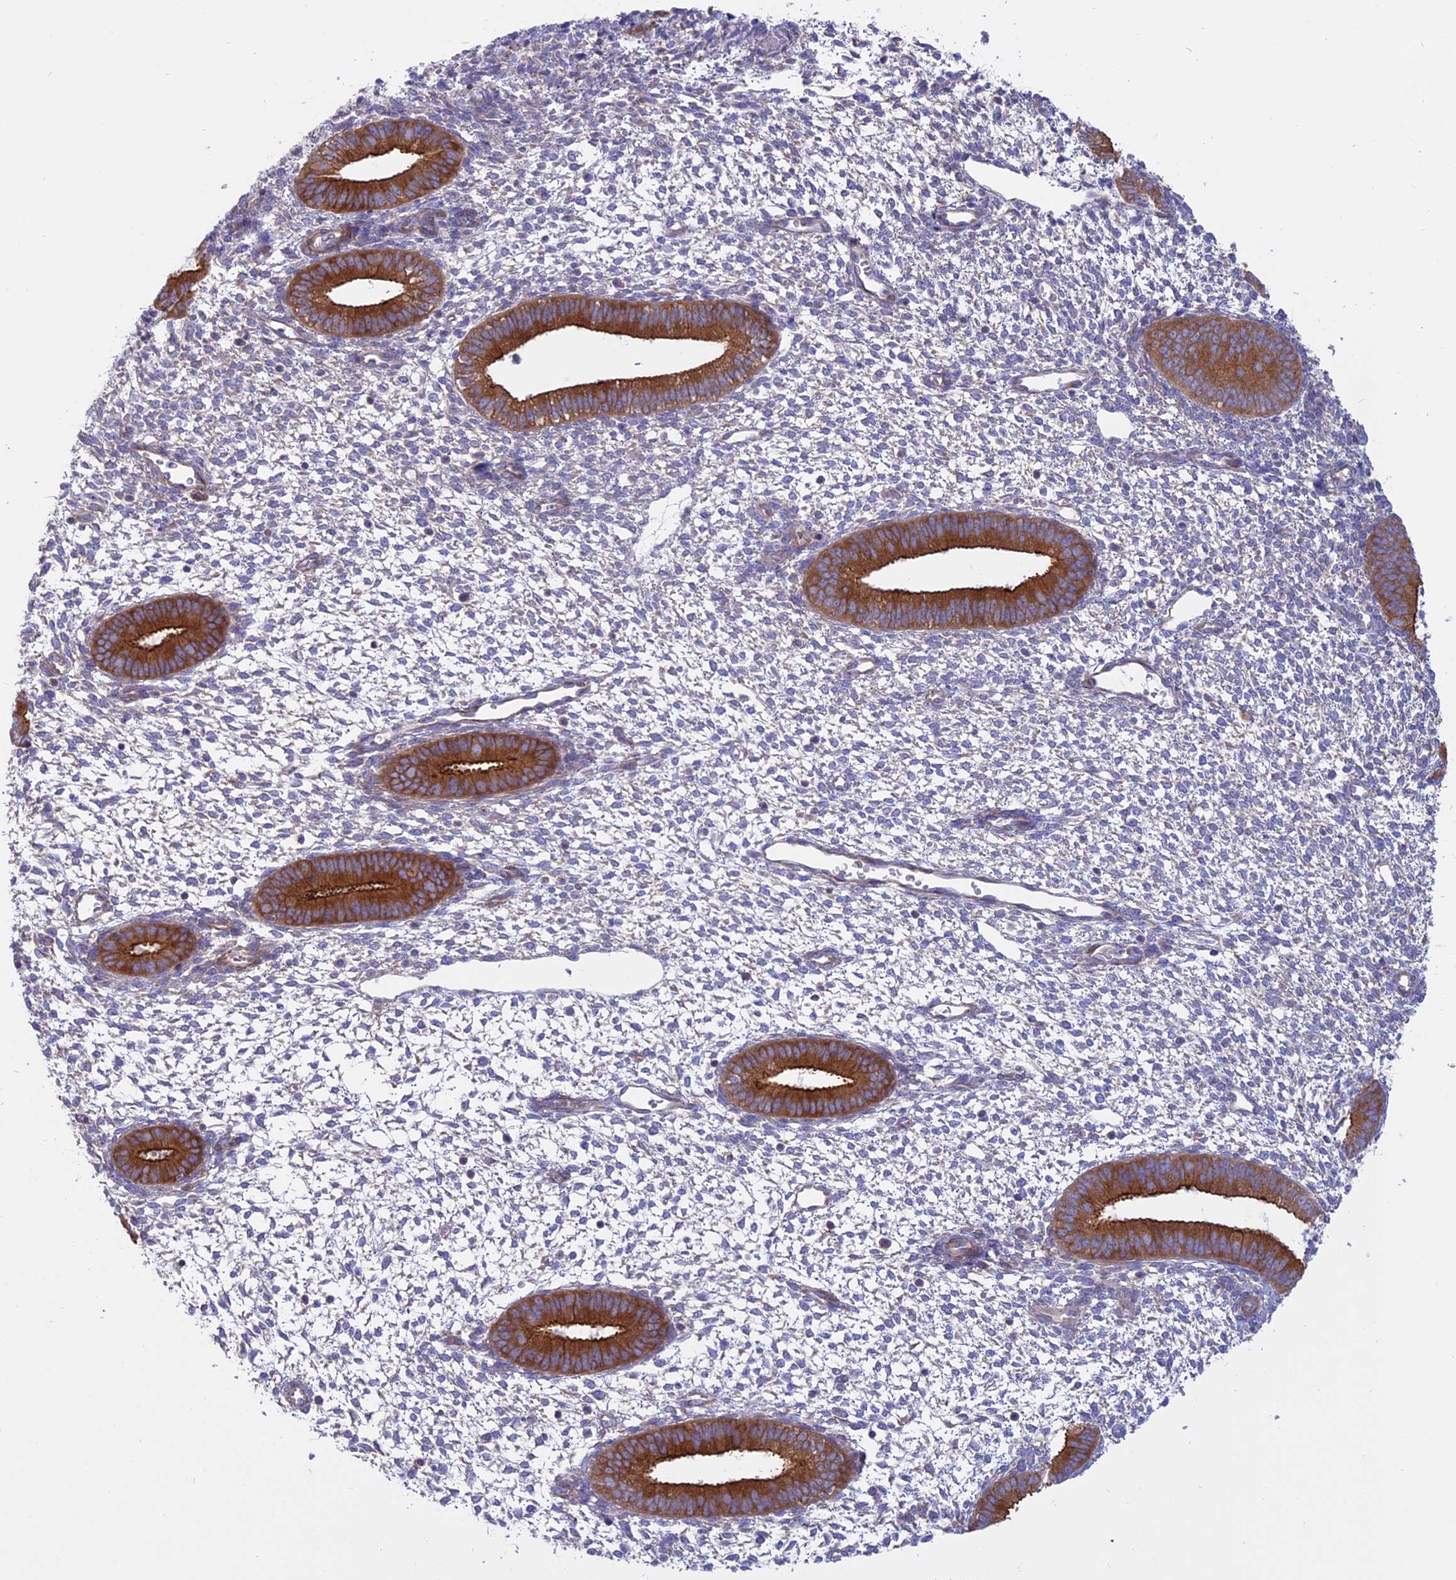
{"staining": {"intensity": "negative", "quantity": "none", "location": "none"}, "tissue": "endometrium", "cell_type": "Cells in endometrial stroma", "image_type": "normal", "snomed": [{"axis": "morphology", "description": "Normal tissue, NOS"}, {"axis": "topography", "description": "Endometrium"}], "caption": "Immunohistochemistry of unremarkable human endometrium reveals no positivity in cells in endometrial stroma.", "gene": "MYO5B", "patient": {"sex": "female", "age": 46}}